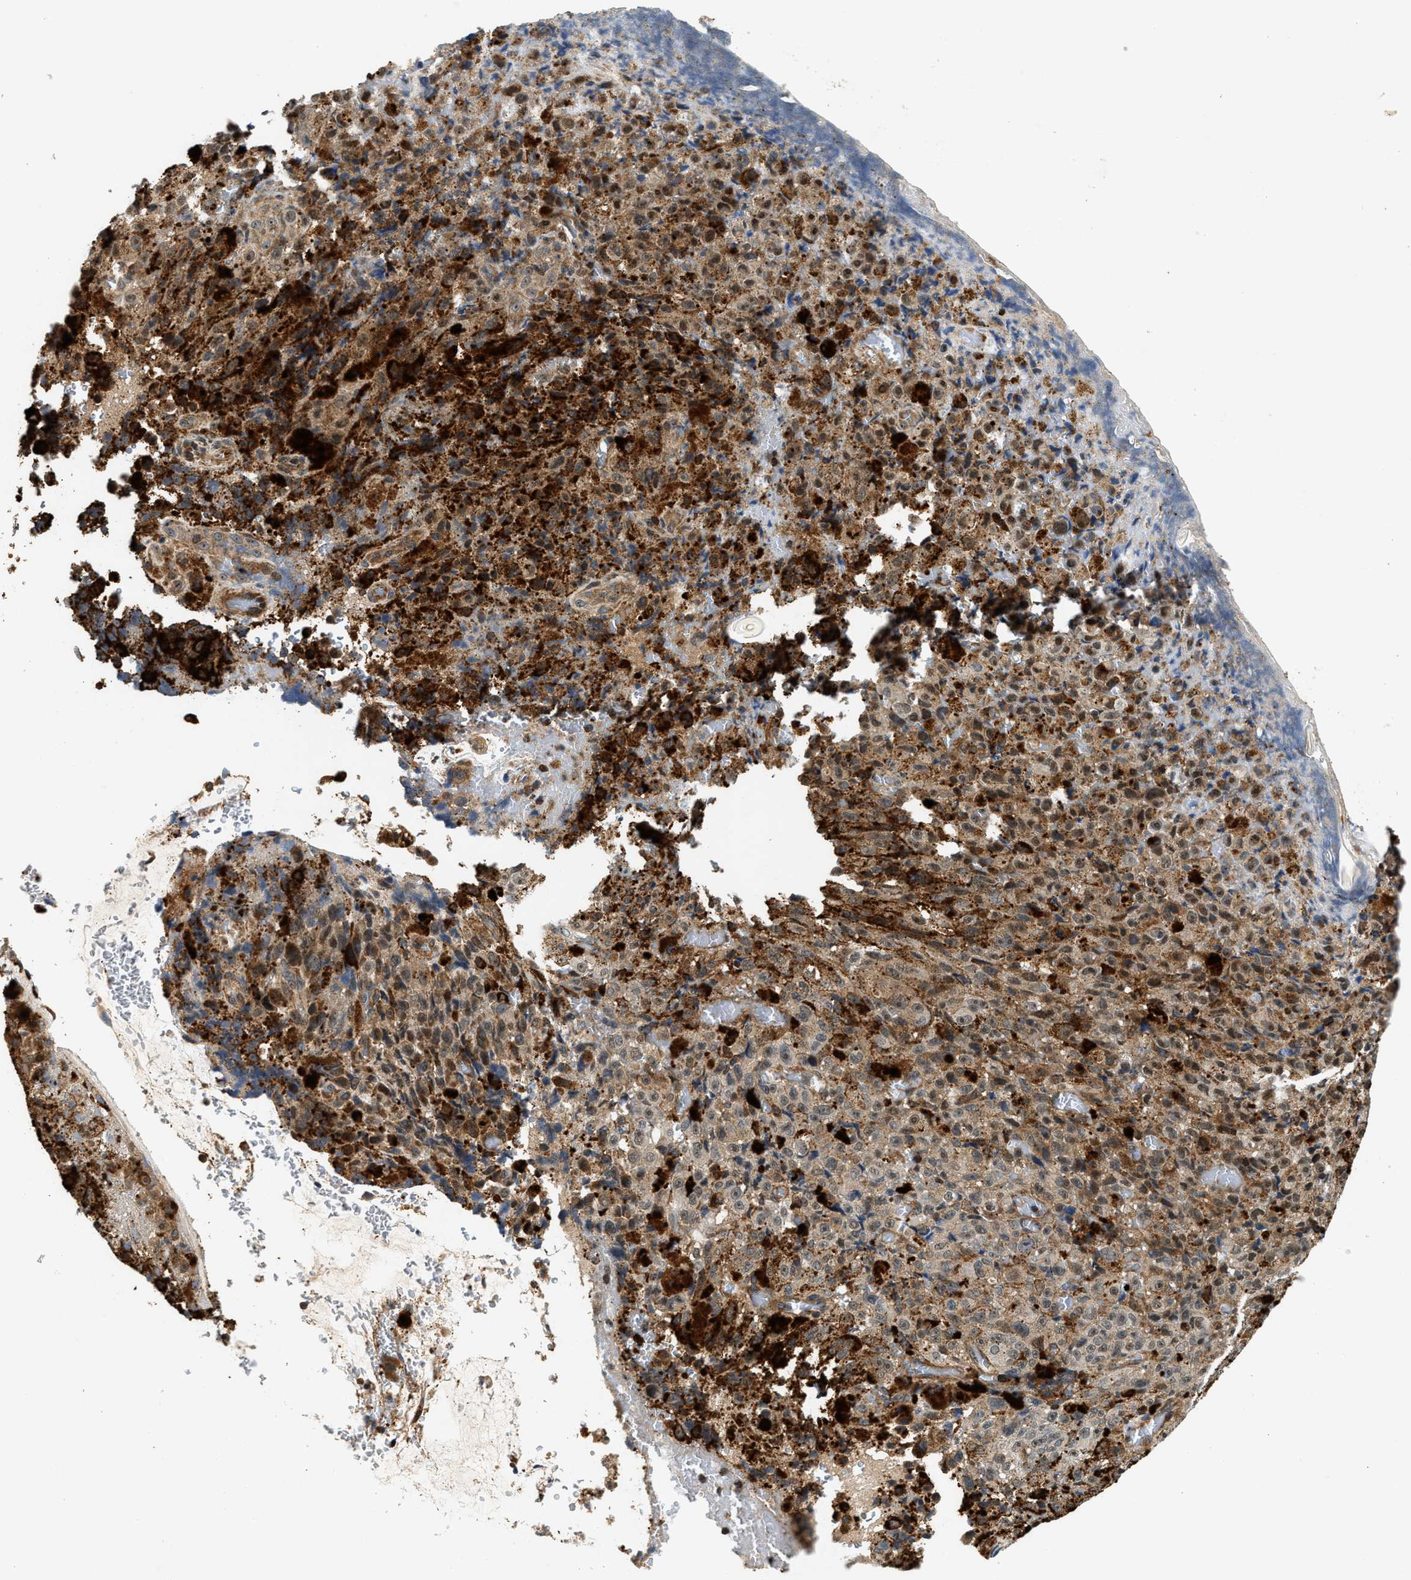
{"staining": {"intensity": "moderate", "quantity": ">75%", "location": "cytoplasmic/membranous"}, "tissue": "melanoma", "cell_type": "Tumor cells", "image_type": "cancer", "snomed": [{"axis": "morphology", "description": "Malignant melanoma, NOS"}, {"axis": "topography", "description": "Rectum"}], "caption": "Tumor cells show moderate cytoplasmic/membranous positivity in approximately >75% of cells in melanoma. Using DAB (brown) and hematoxylin (blue) stains, captured at high magnification using brightfield microscopy.", "gene": "SAMD9", "patient": {"sex": "female", "age": 81}}